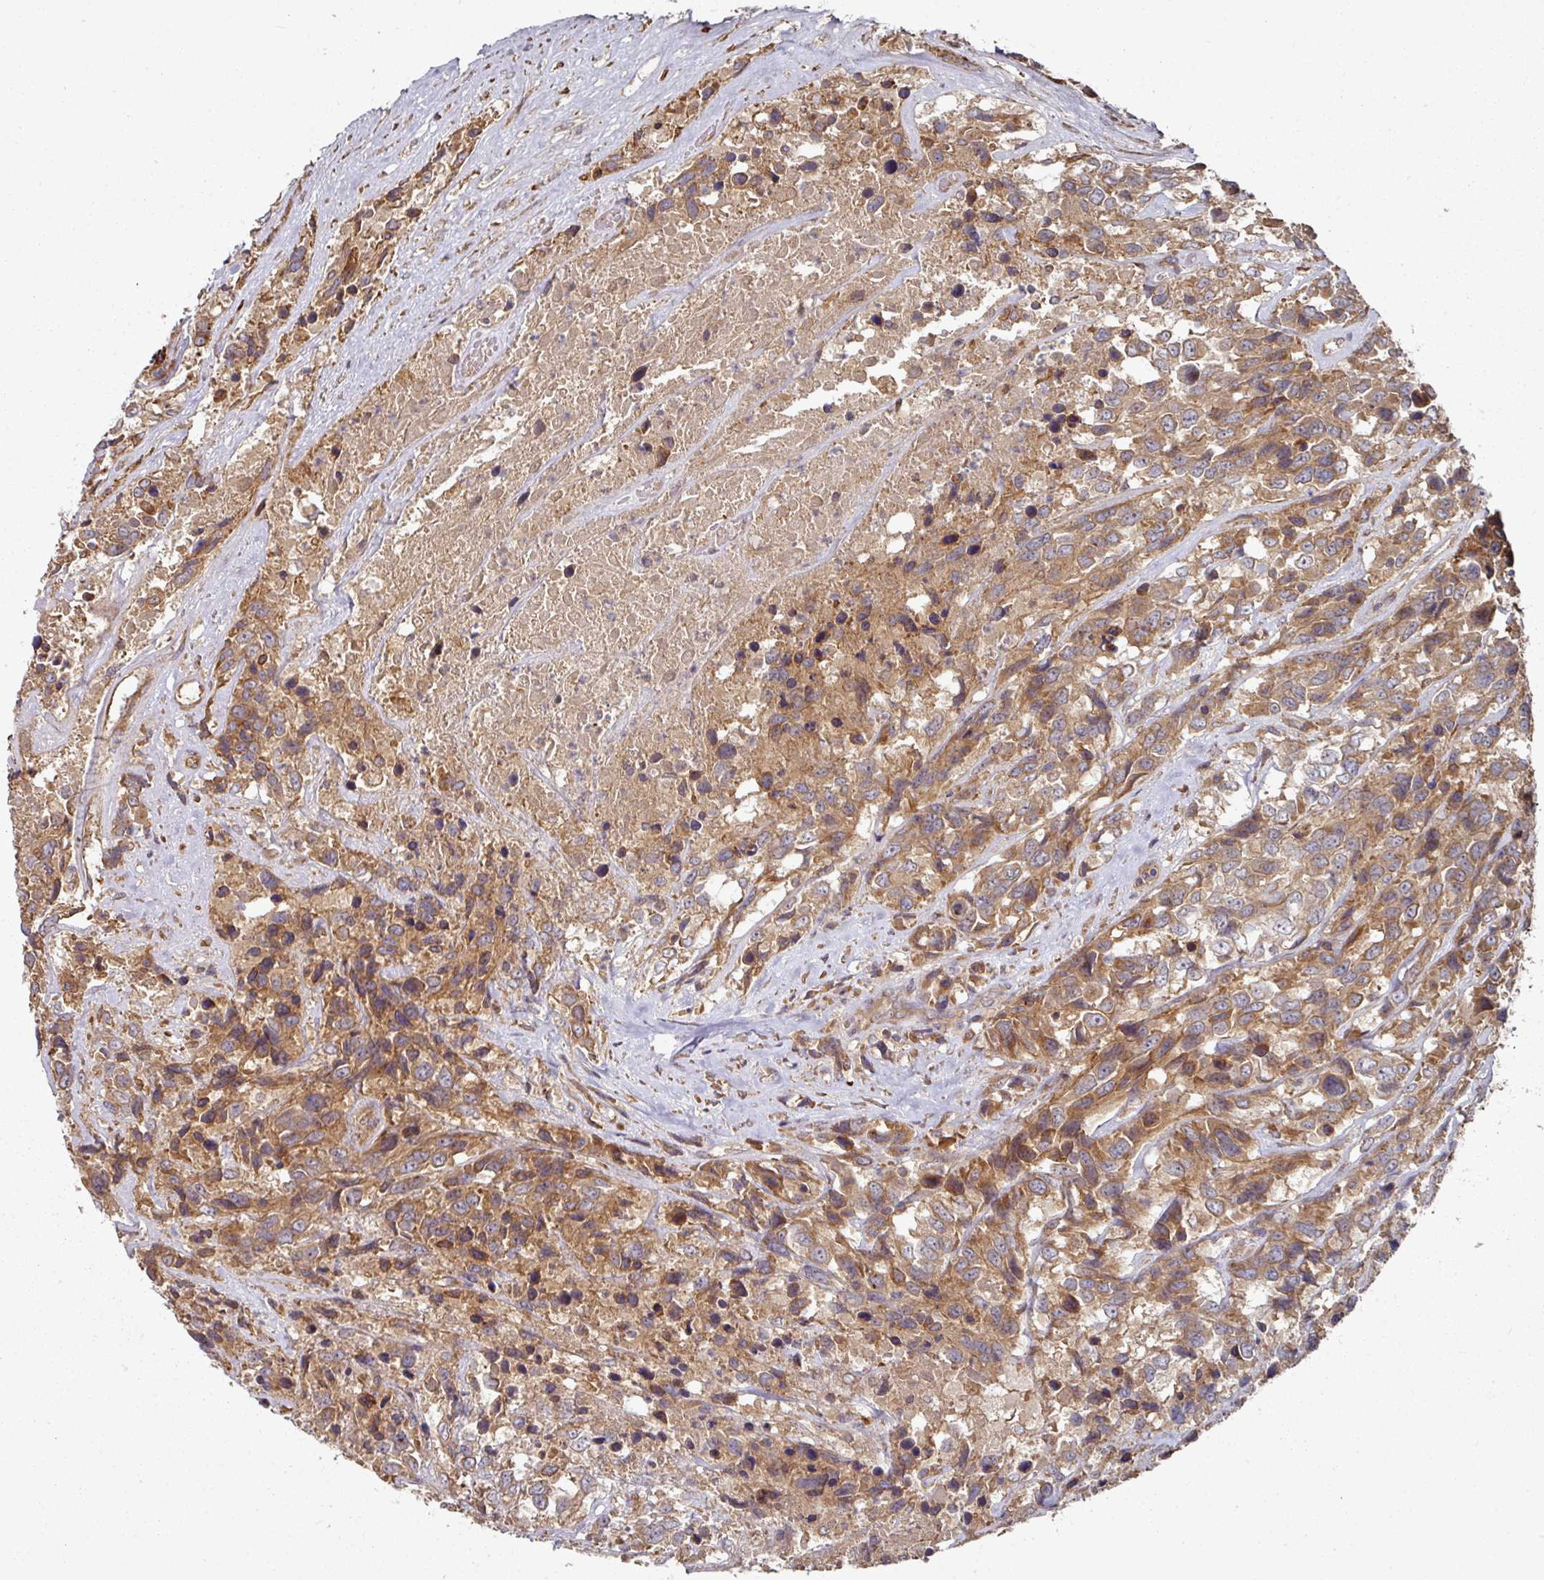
{"staining": {"intensity": "moderate", "quantity": ">75%", "location": "cytoplasmic/membranous"}, "tissue": "urothelial cancer", "cell_type": "Tumor cells", "image_type": "cancer", "snomed": [{"axis": "morphology", "description": "Urothelial carcinoma, High grade"}, {"axis": "topography", "description": "Urinary bladder"}], "caption": "Immunohistochemical staining of human urothelial cancer demonstrates medium levels of moderate cytoplasmic/membranous protein positivity in approximately >75% of tumor cells.", "gene": "CEP95", "patient": {"sex": "female", "age": 70}}